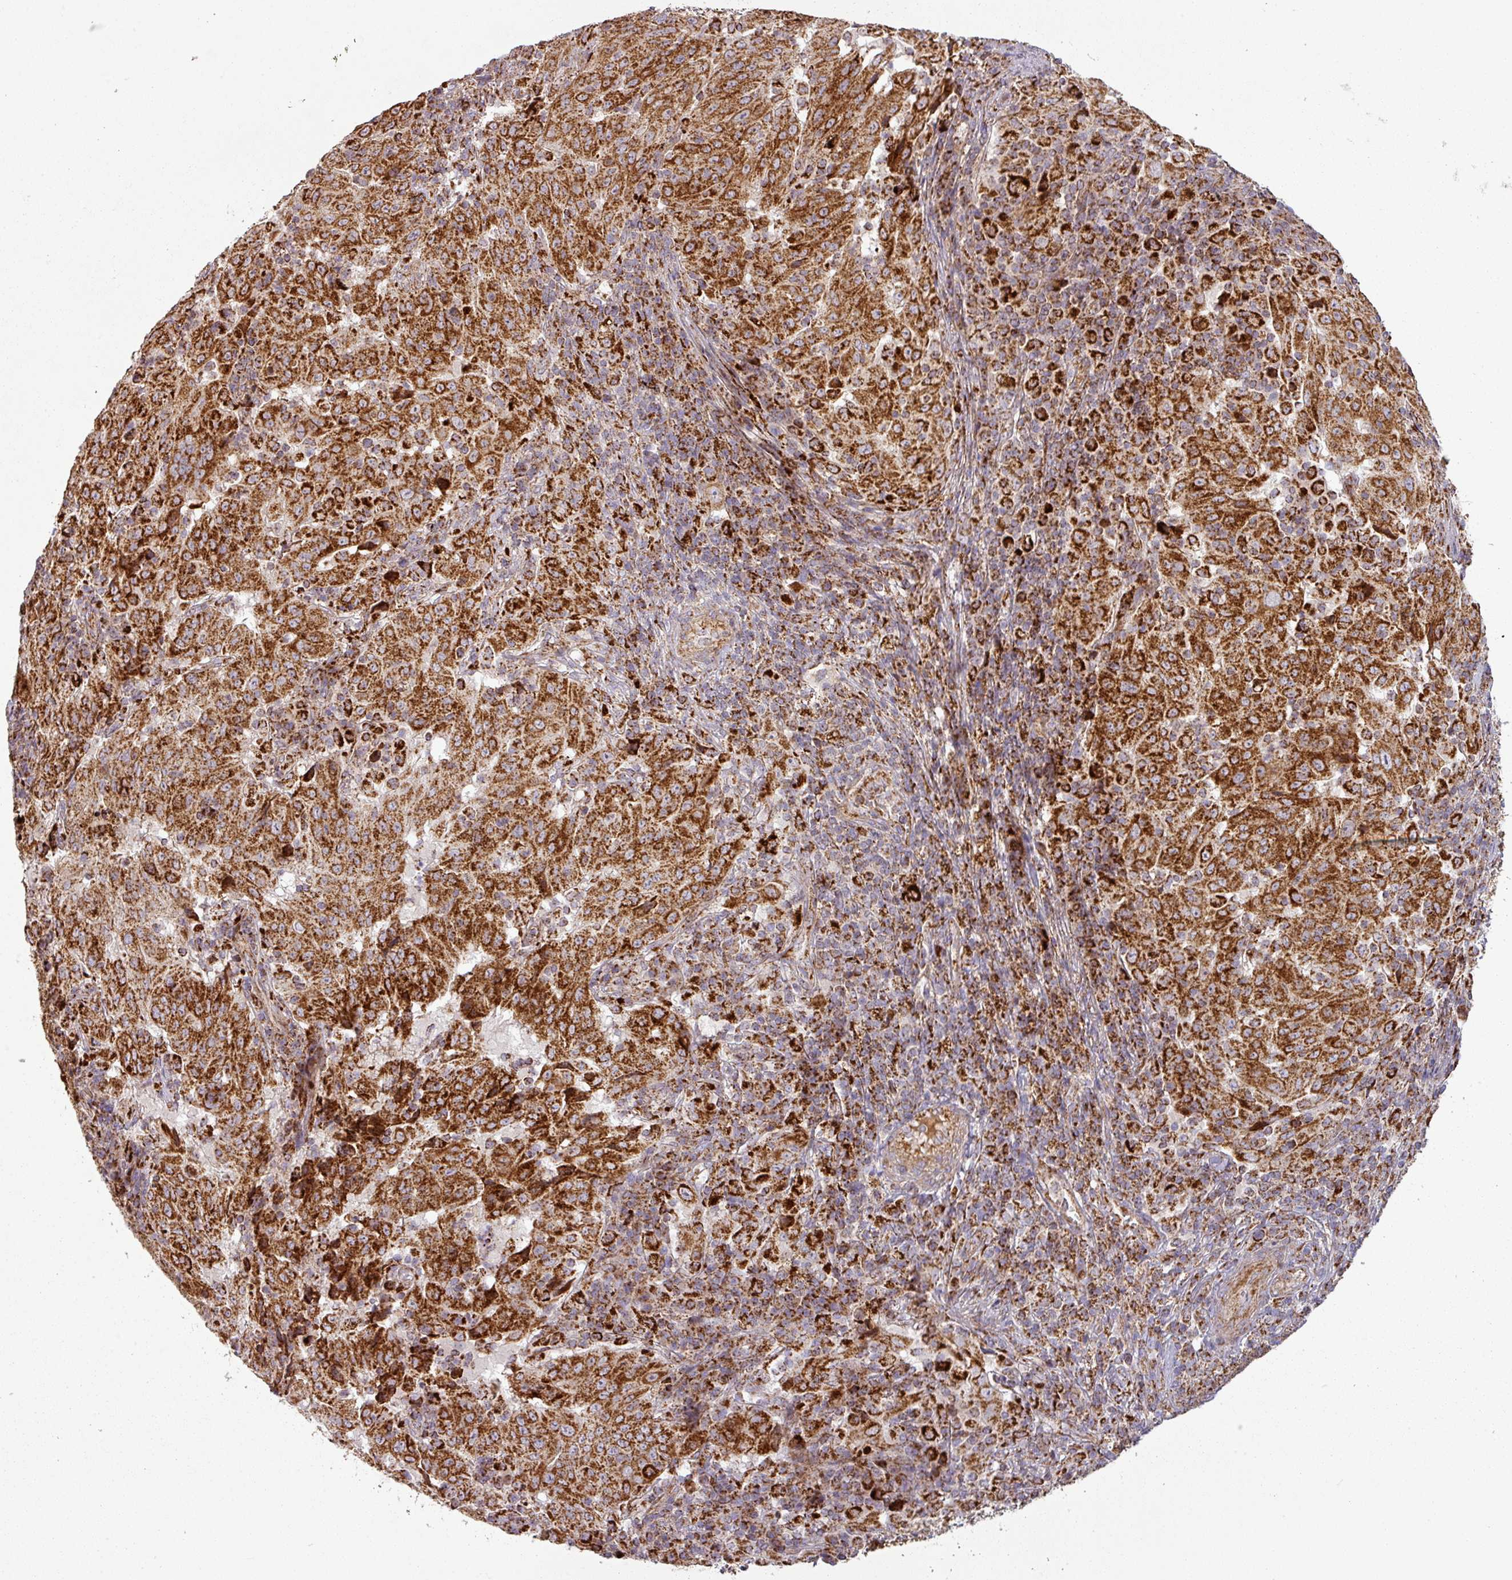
{"staining": {"intensity": "strong", "quantity": ">75%", "location": "cytoplasmic/membranous"}, "tissue": "pancreatic cancer", "cell_type": "Tumor cells", "image_type": "cancer", "snomed": [{"axis": "morphology", "description": "Adenocarcinoma, NOS"}, {"axis": "topography", "description": "Pancreas"}], "caption": "Immunohistochemistry (IHC) micrograph of adenocarcinoma (pancreatic) stained for a protein (brown), which displays high levels of strong cytoplasmic/membranous staining in about >75% of tumor cells.", "gene": "GPD2", "patient": {"sex": "male", "age": 63}}